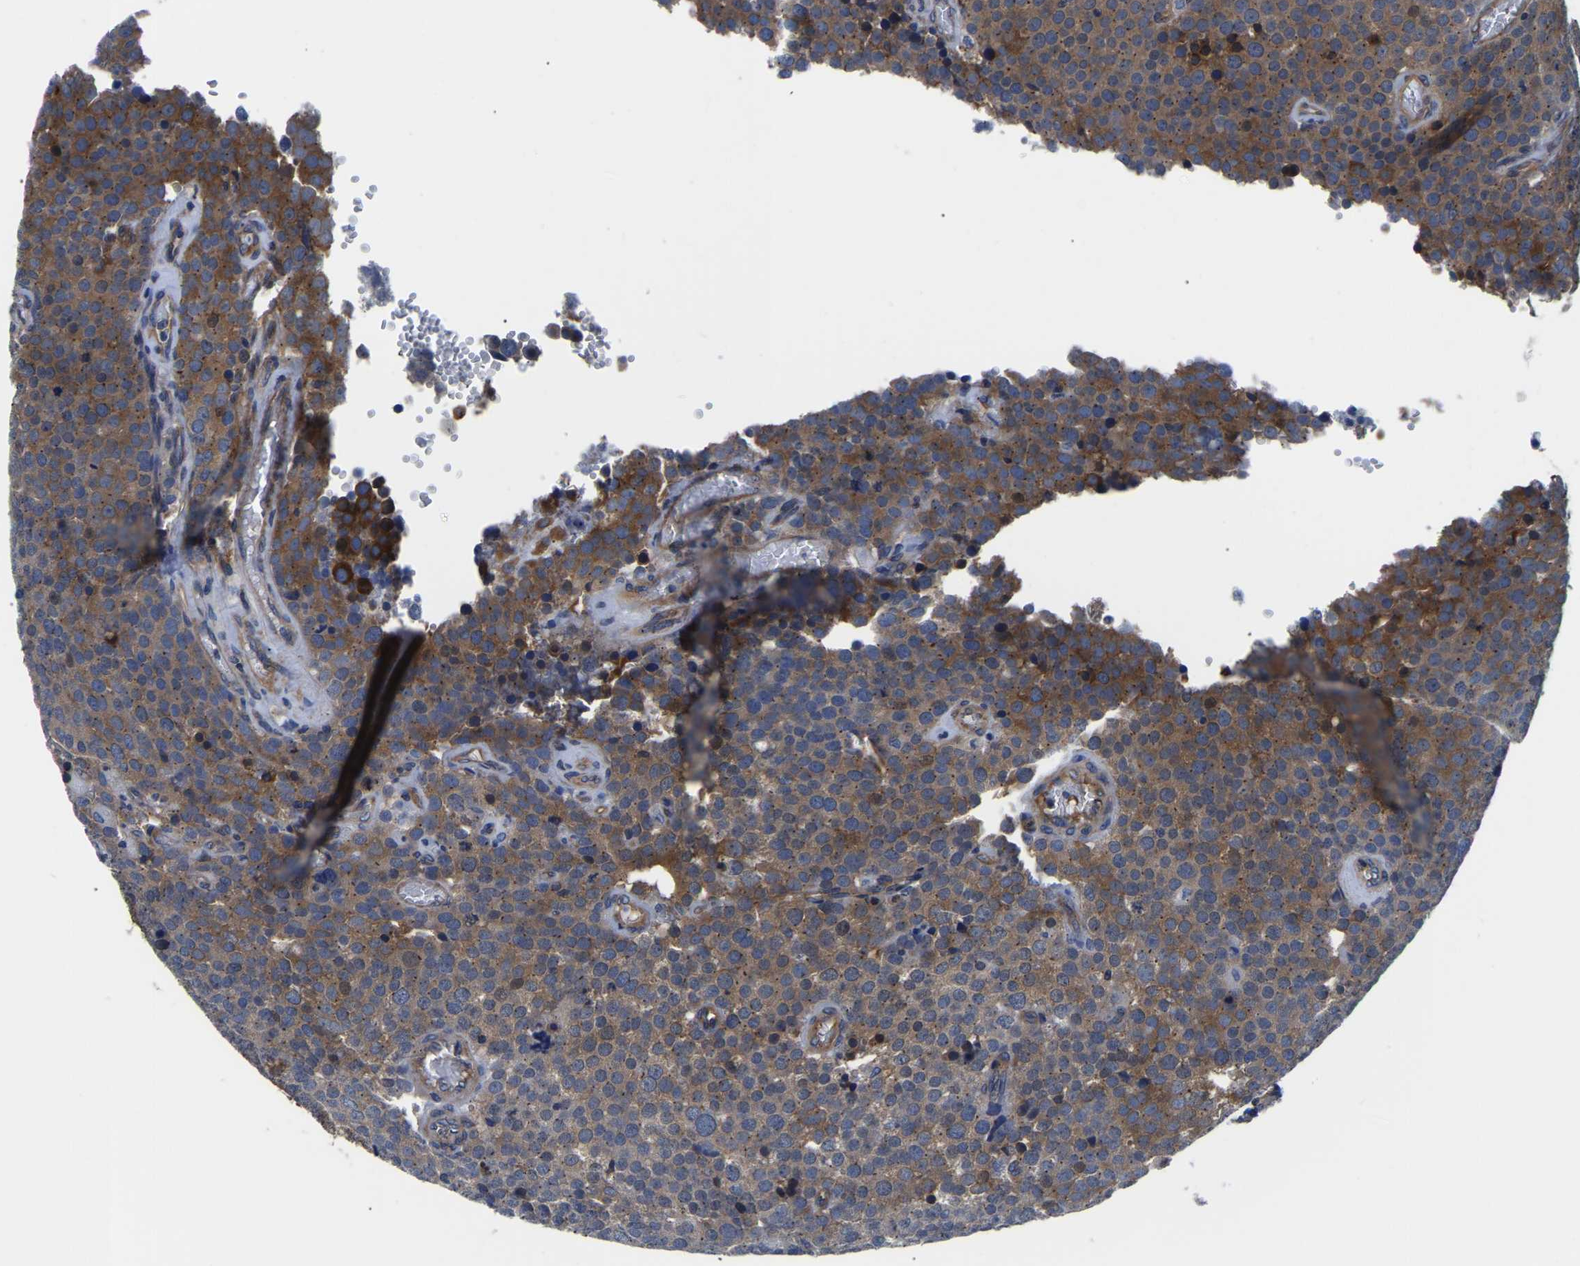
{"staining": {"intensity": "strong", "quantity": "25%-75%", "location": "cytoplasmic/membranous"}, "tissue": "testis cancer", "cell_type": "Tumor cells", "image_type": "cancer", "snomed": [{"axis": "morphology", "description": "Normal tissue, NOS"}, {"axis": "morphology", "description": "Seminoma, NOS"}, {"axis": "topography", "description": "Testis"}], "caption": "A high amount of strong cytoplasmic/membranous positivity is seen in about 25%-75% of tumor cells in testis seminoma tissue. (DAB (3,3'-diaminobenzidine) IHC with brightfield microscopy, high magnification).", "gene": "TFG", "patient": {"sex": "male", "age": 71}}